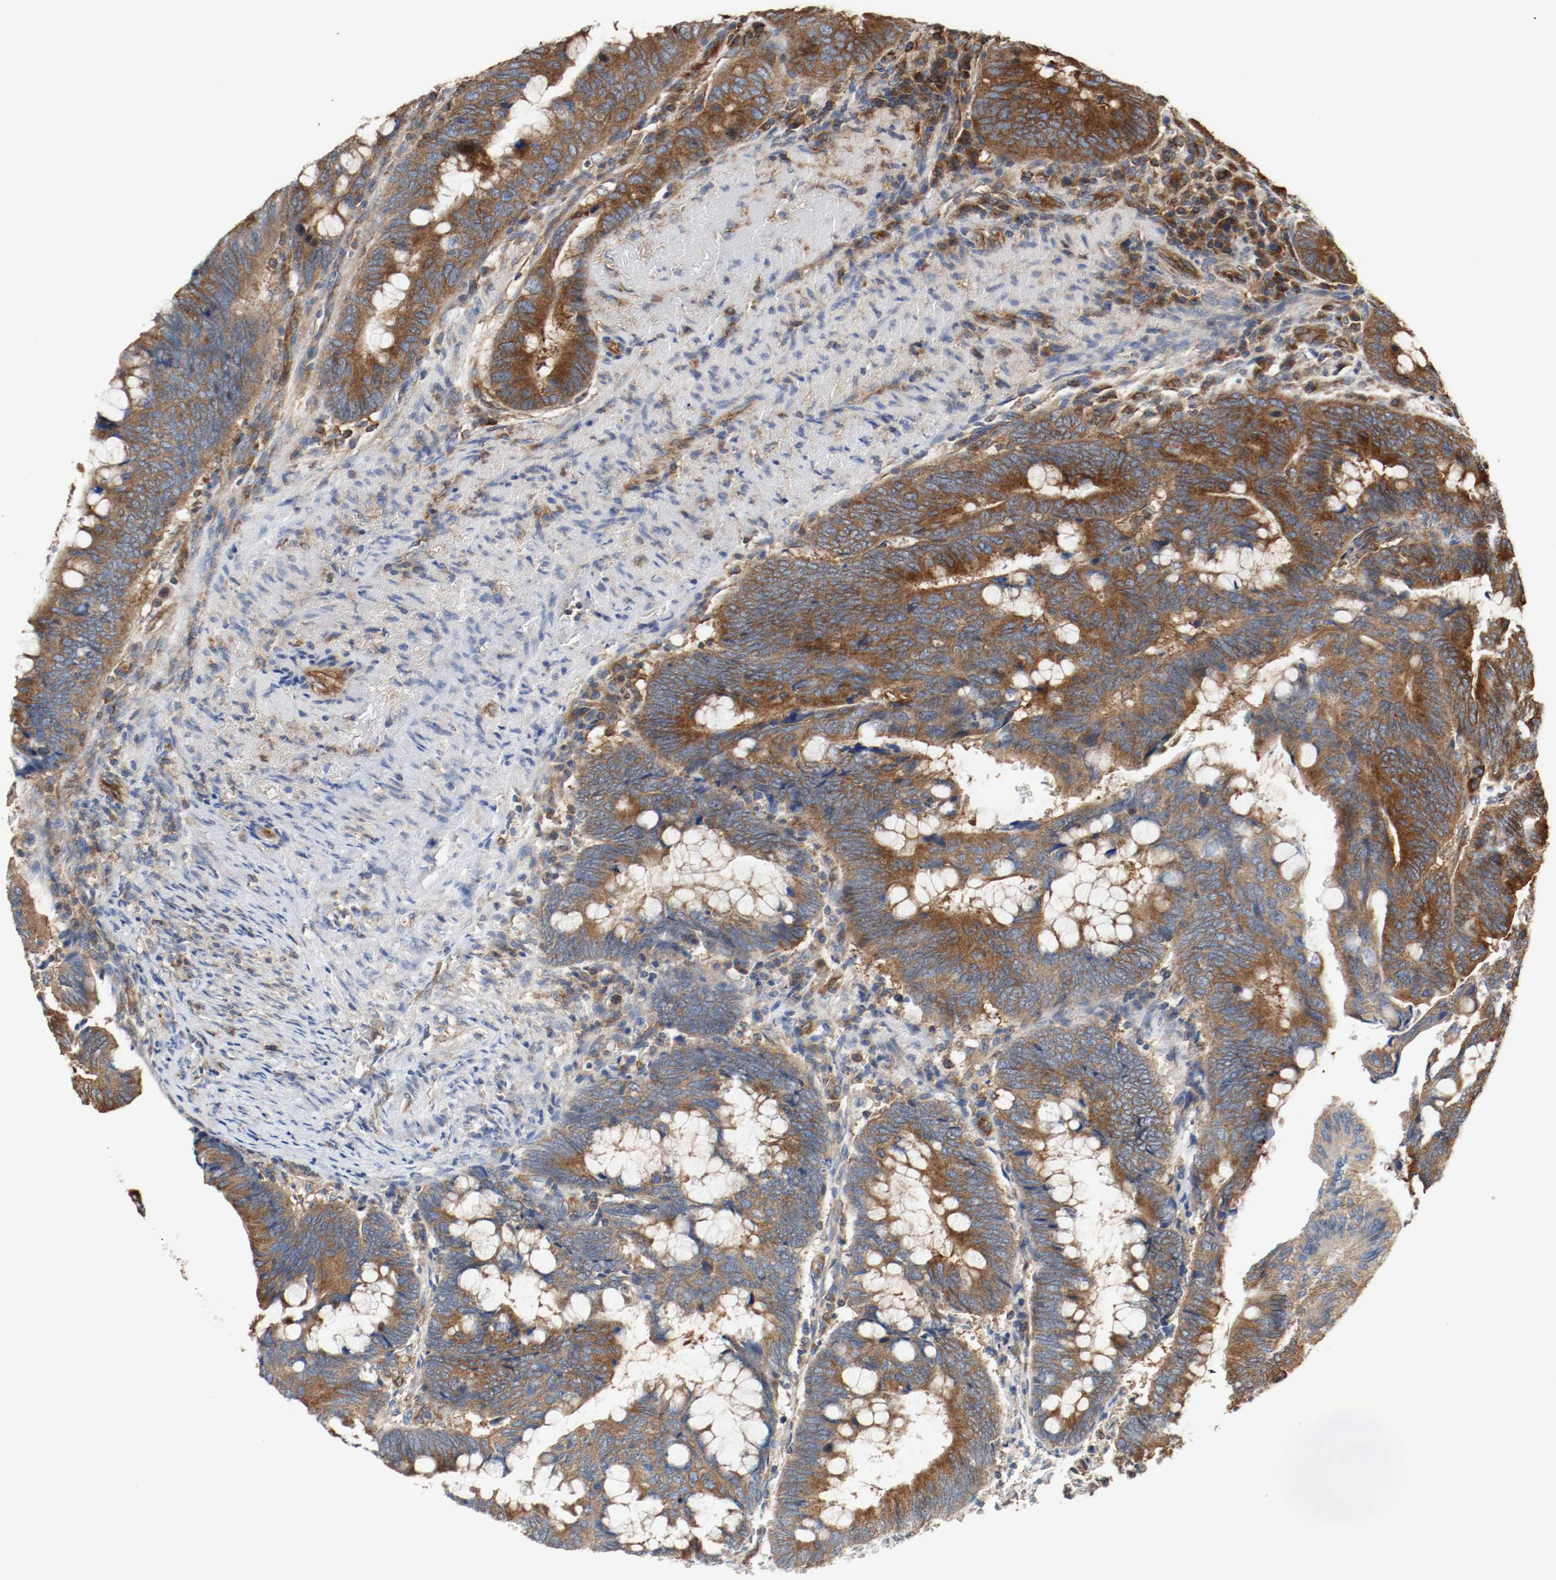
{"staining": {"intensity": "strong", "quantity": ">75%", "location": "cytoplasmic/membranous"}, "tissue": "colorectal cancer", "cell_type": "Tumor cells", "image_type": "cancer", "snomed": [{"axis": "morphology", "description": "Normal tissue, NOS"}, {"axis": "morphology", "description": "Adenocarcinoma, NOS"}, {"axis": "topography", "description": "Rectum"}, {"axis": "topography", "description": "Peripheral nerve tissue"}], "caption": "This micrograph demonstrates colorectal adenocarcinoma stained with IHC to label a protein in brown. The cytoplasmic/membranous of tumor cells show strong positivity for the protein. Nuclei are counter-stained blue.", "gene": "TUBA3D", "patient": {"sex": "male", "age": 92}}